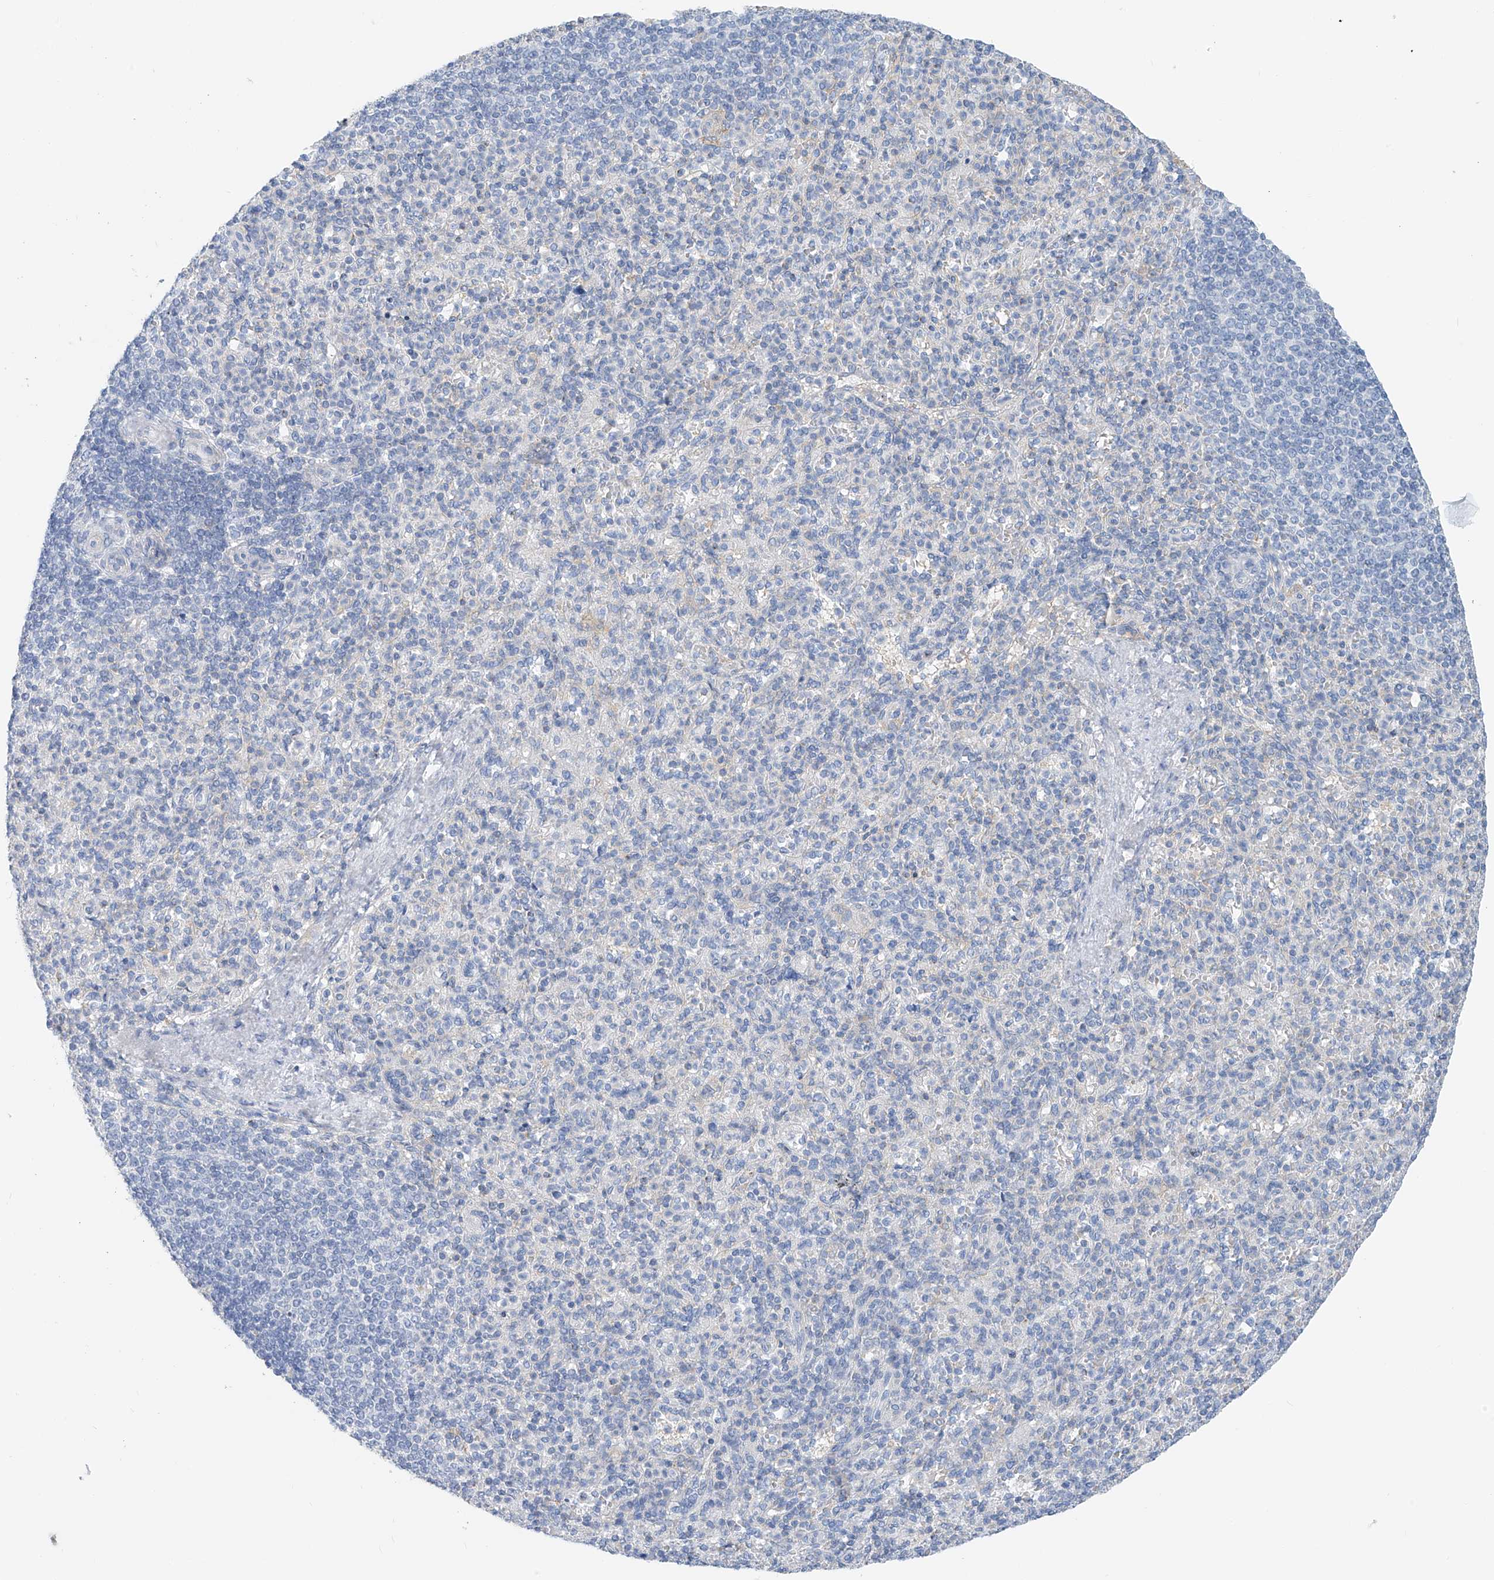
{"staining": {"intensity": "negative", "quantity": "none", "location": "none"}, "tissue": "spleen", "cell_type": "Cells in red pulp", "image_type": "normal", "snomed": [{"axis": "morphology", "description": "Normal tissue, NOS"}, {"axis": "topography", "description": "Spleen"}], "caption": "Photomicrograph shows no protein staining in cells in red pulp of benign spleen. (DAB (3,3'-diaminobenzidine) IHC, high magnification).", "gene": "POMGNT2", "patient": {"sex": "female", "age": 74}}